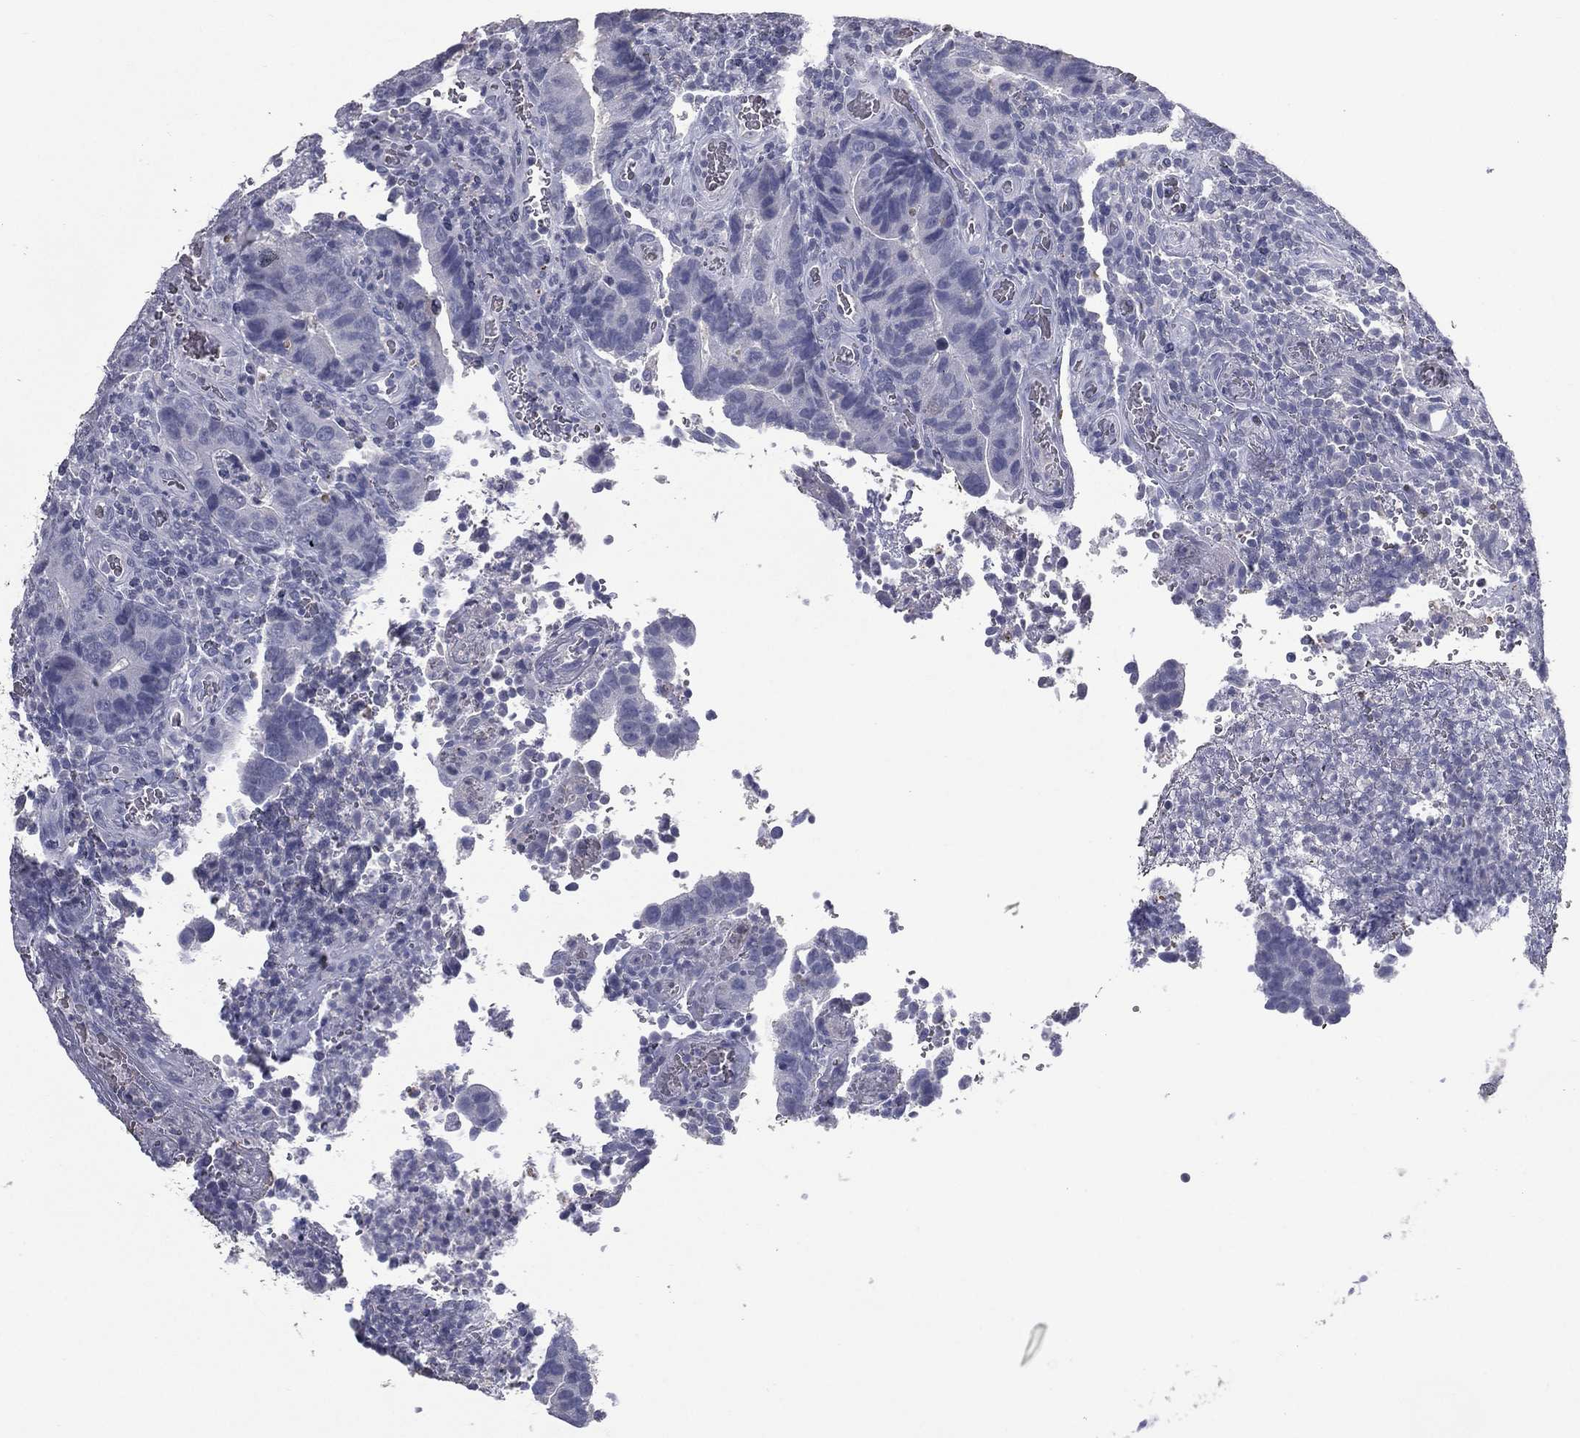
{"staining": {"intensity": "negative", "quantity": "none", "location": "none"}, "tissue": "colorectal cancer", "cell_type": "Tumor cells", "image_type": "cancer", "snomed": [{"axis": "morphology", "description": "Adenocarcinoma, NOS"}, {"axis": "topography", "description": "Colon"}], "caption": "Immunohistochemistry (IHC) histopathology image of adenocarcinoma (colorectal) stained for a protein (brown), which shows no positivity in tumor cells.", "gene": "ESX1", "patient": {"sex": "female", "age": 56}}